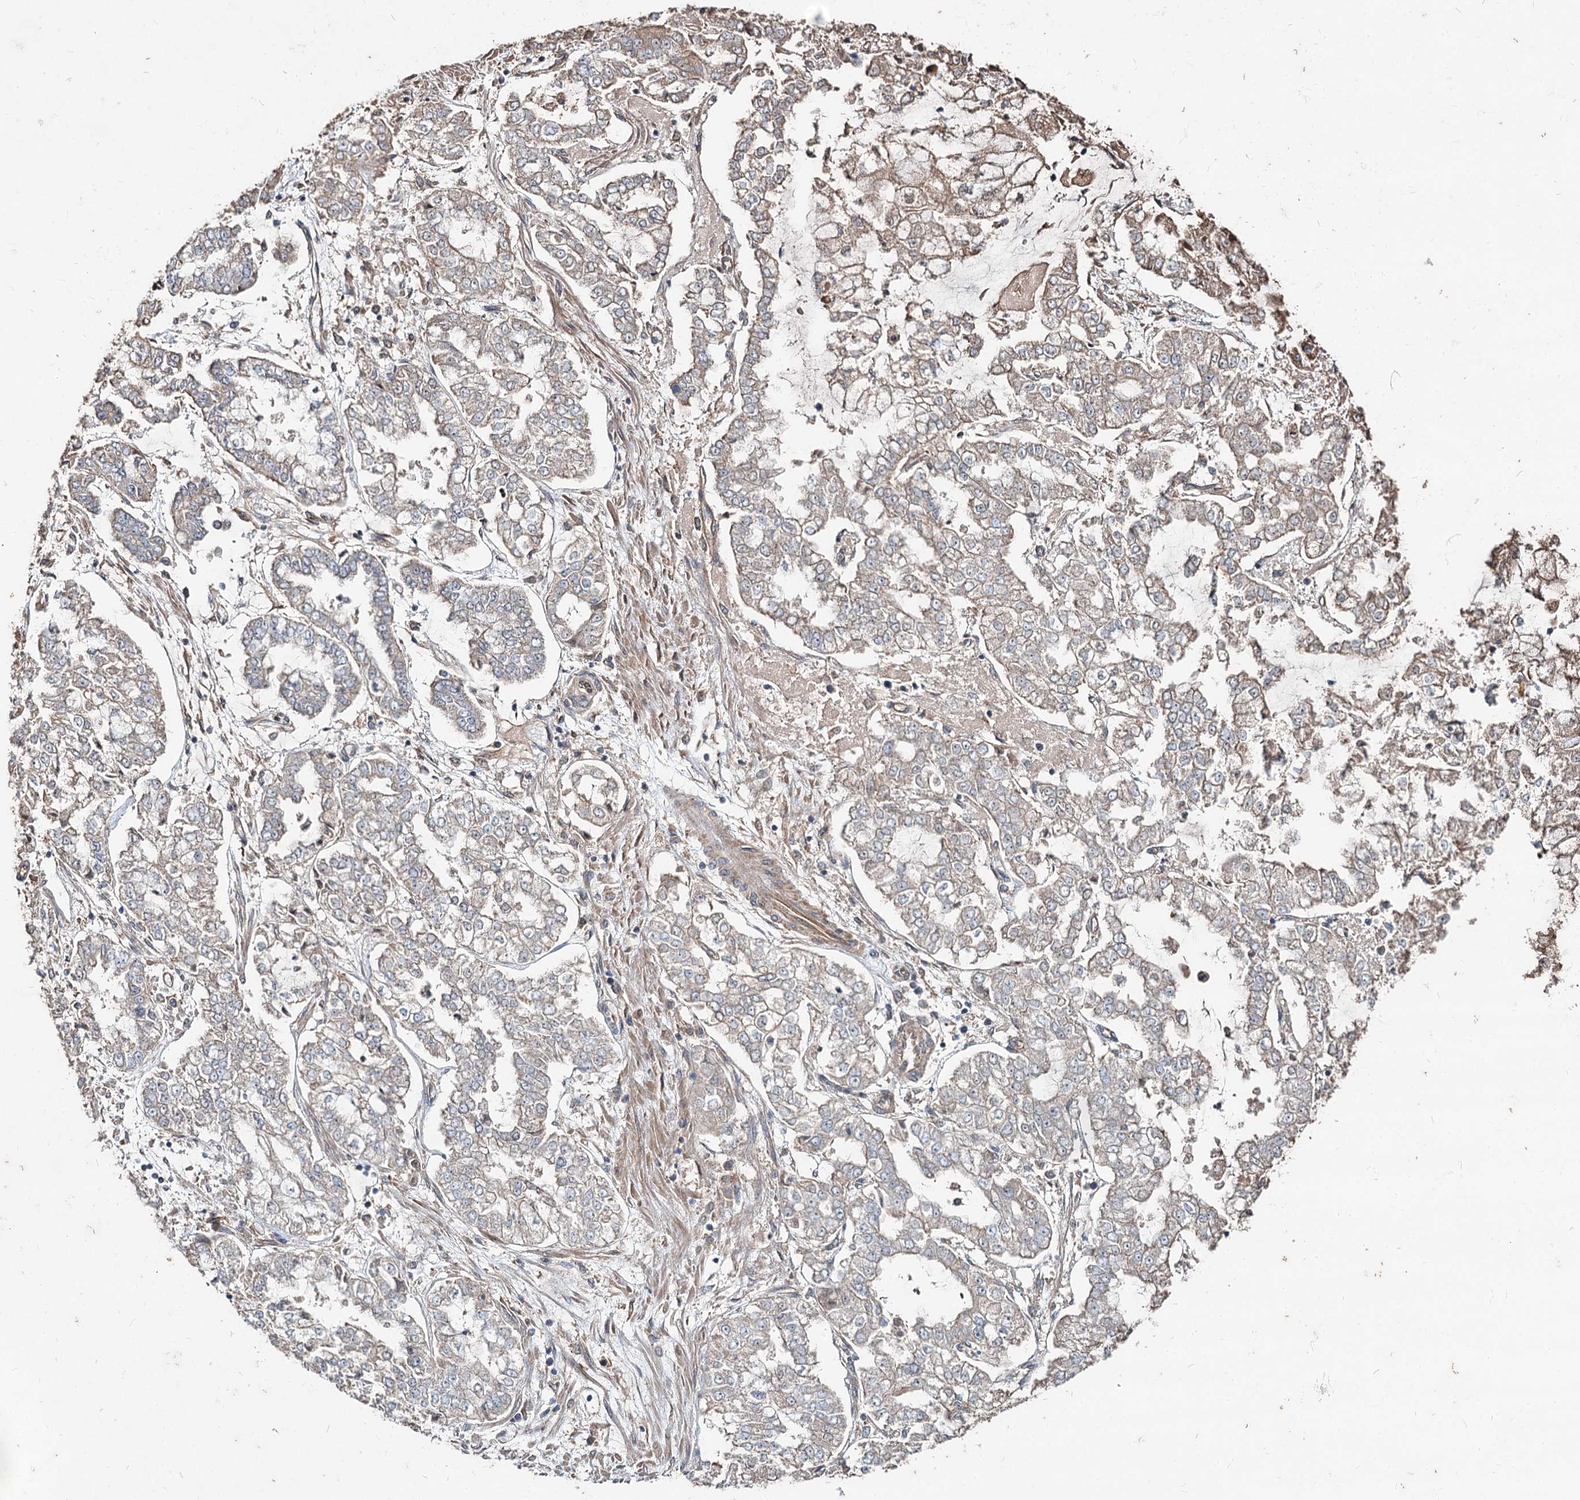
{"staining": {"intensity": "weak", "quantity": "<25%", "location": "cytoplasmic/membranous"}, "tissue": "stomach cancer", "cell_type": "Tumor cells", "image_type": "cancer", "snomed": [{"axis": "morphology", "description": "Adenocarcinoma, NOS"}, {"axis": "topography", "description": "Stomach"}], "caption": "DAB (3,3'-diaminobenzidine) immunohistochemical staining of human stomach cancer (adenocarcinoma) displays no significant positivity in tumor cells. The staining is performed using DAB brown chromogen with nuclei counter-stained in using hematoxylin.", "gene": "SPART", "patient": {"sex": "male", "age": 76}}